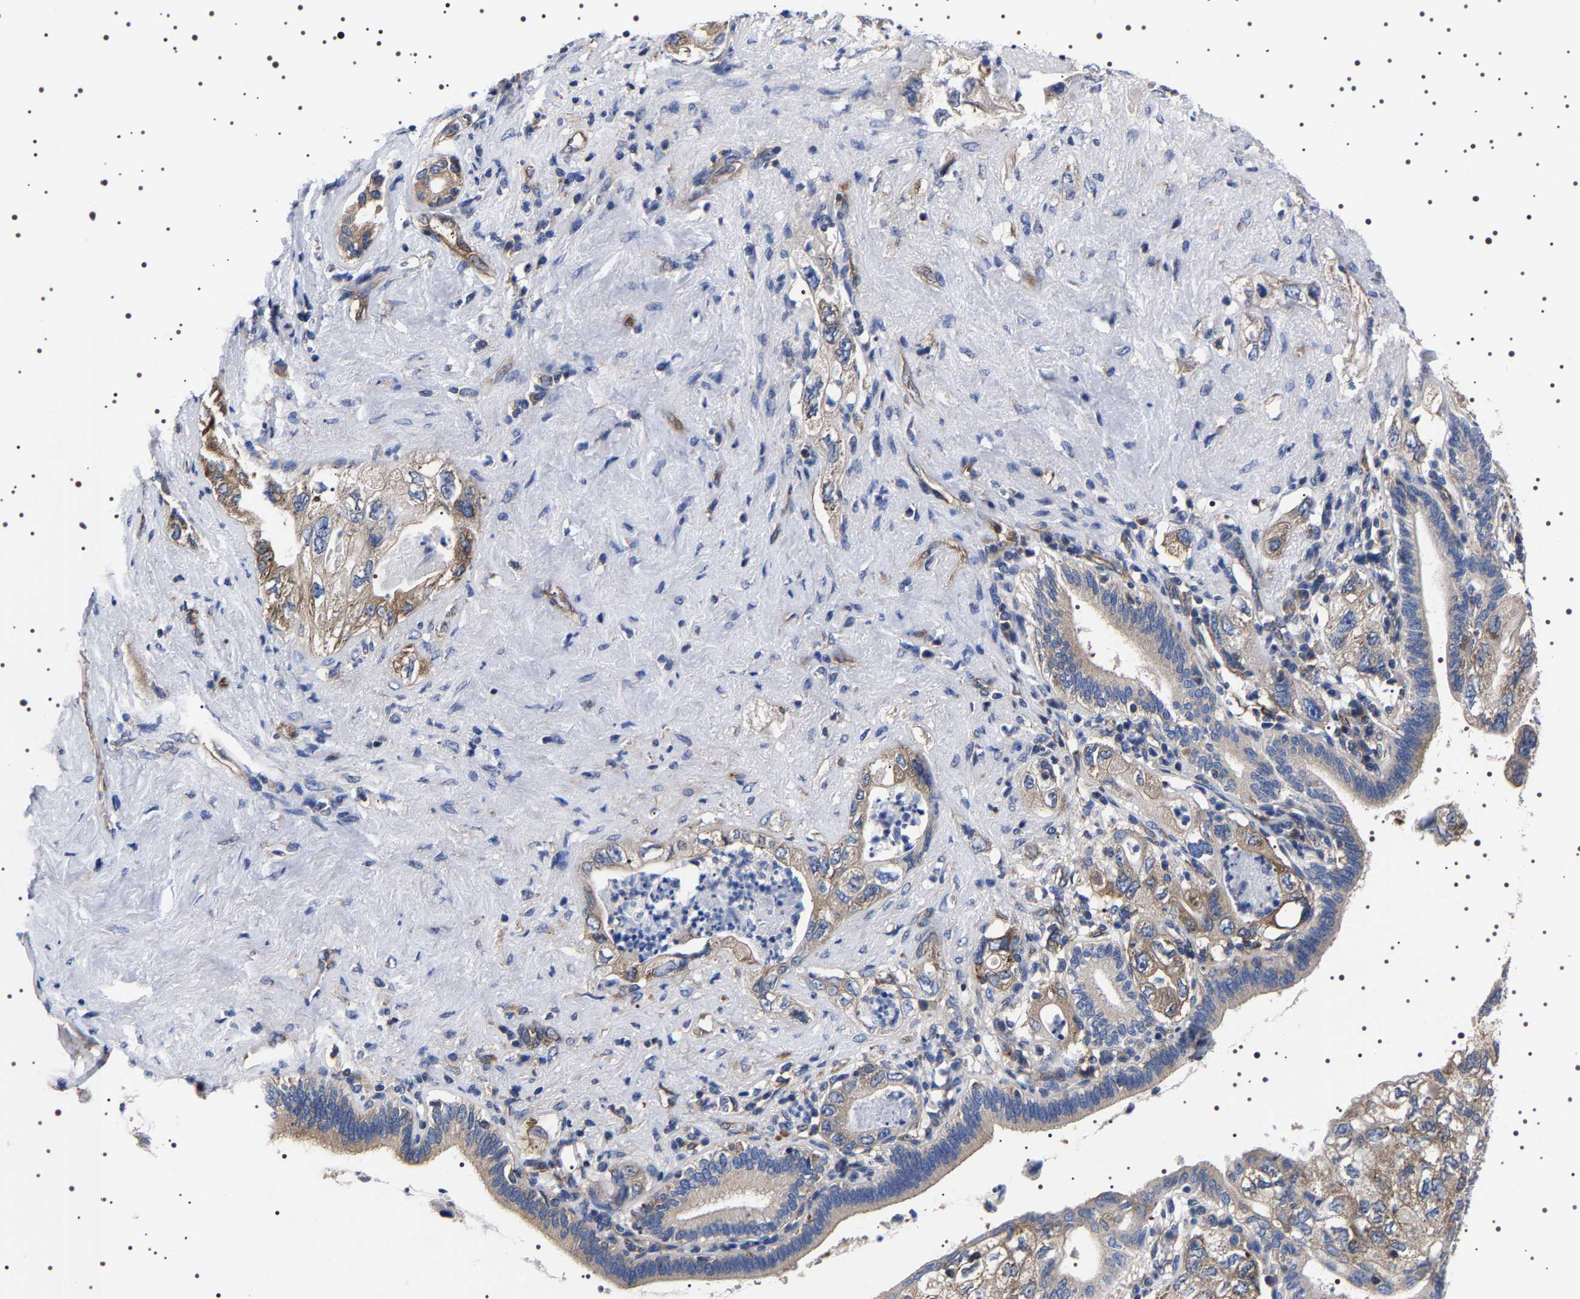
{"staining": {"intensity": "weak", "quantity": ">75%", "location": "cytoplasmic/membranous"}, "tissue": "pancreatic cancer", "cell_type": "Tumor cells", "image_type": "cancer", "snomed": [{"axis": "morphology", "description": "Adenocarcinoma, NOS"}, {"axis": "topography", "description": "Pancreas"}], "caption": "This histopathology image exhibits immunohistochemistry staining of human pancreatic cancer (adenocarcinoma), with low weak cytoplasmic/membranous positivity in about >75% of tumor cells.", "gene": "DARS1", "patient": {"sex": "female", "age": 73}}